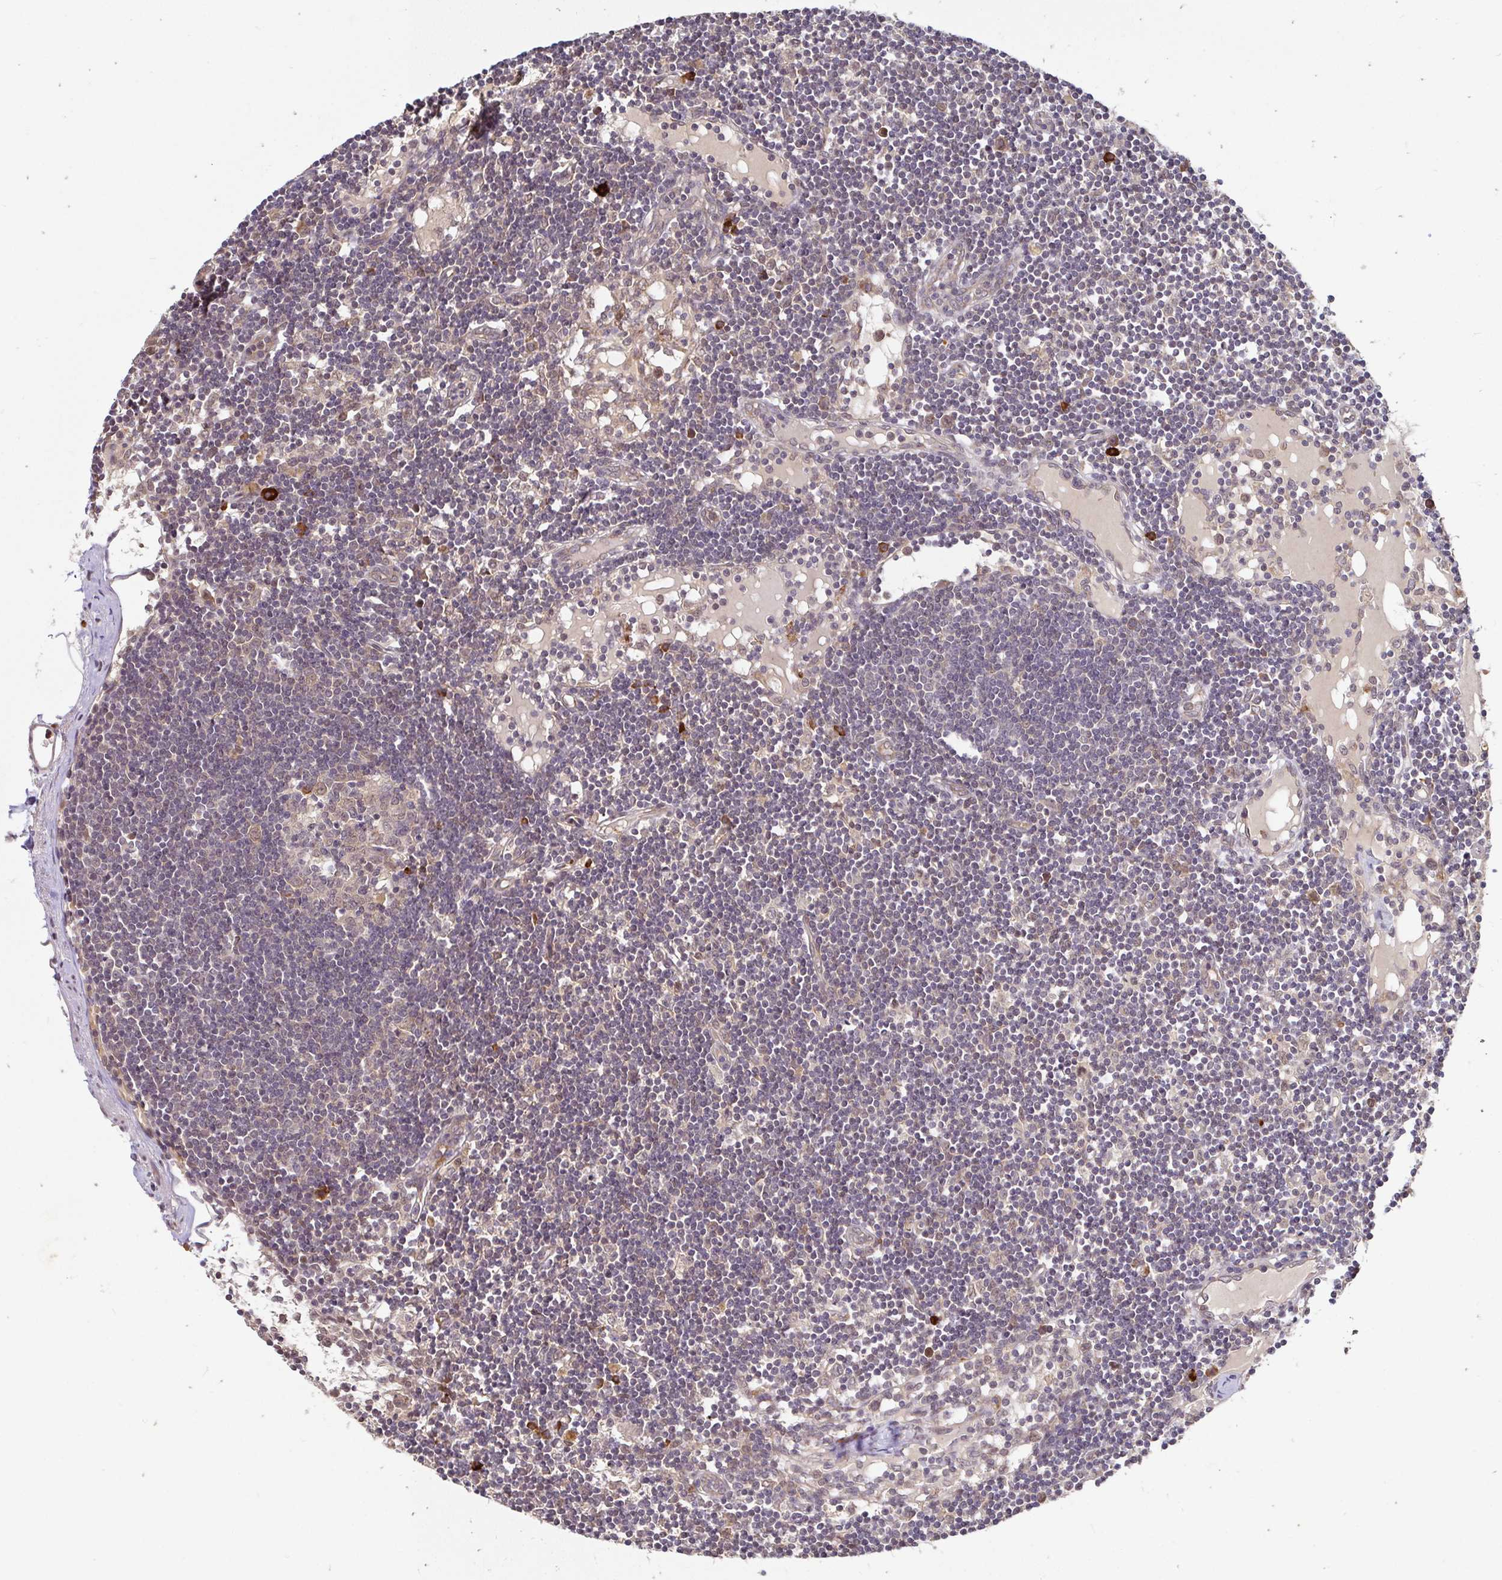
{"staining": {"intensity": "strong", "quantity": "<25%", "location": "cytoplasmic/membranous"}, "tissue": "lymph node", "cell_type": "Germinal center cells", "image_type": "normal", "snomed": [{"axis": "morphology", "description": "Normal tissue, NOS"}, {"axis": "topography", "description": "Lymph node"}], "caption": "A high-resolution histopathology image shows IHC staining of unremarkable lymph node, which displays strong cytoplasmic/membranous expression in approximately <25% of germinal center cells. (DAB (3,3'-diaminobenzidine) = brown stain, brightfield microscopy at high magnification).", "gene": "LMO4", "patient": {"sex": "female", "age": 65}}